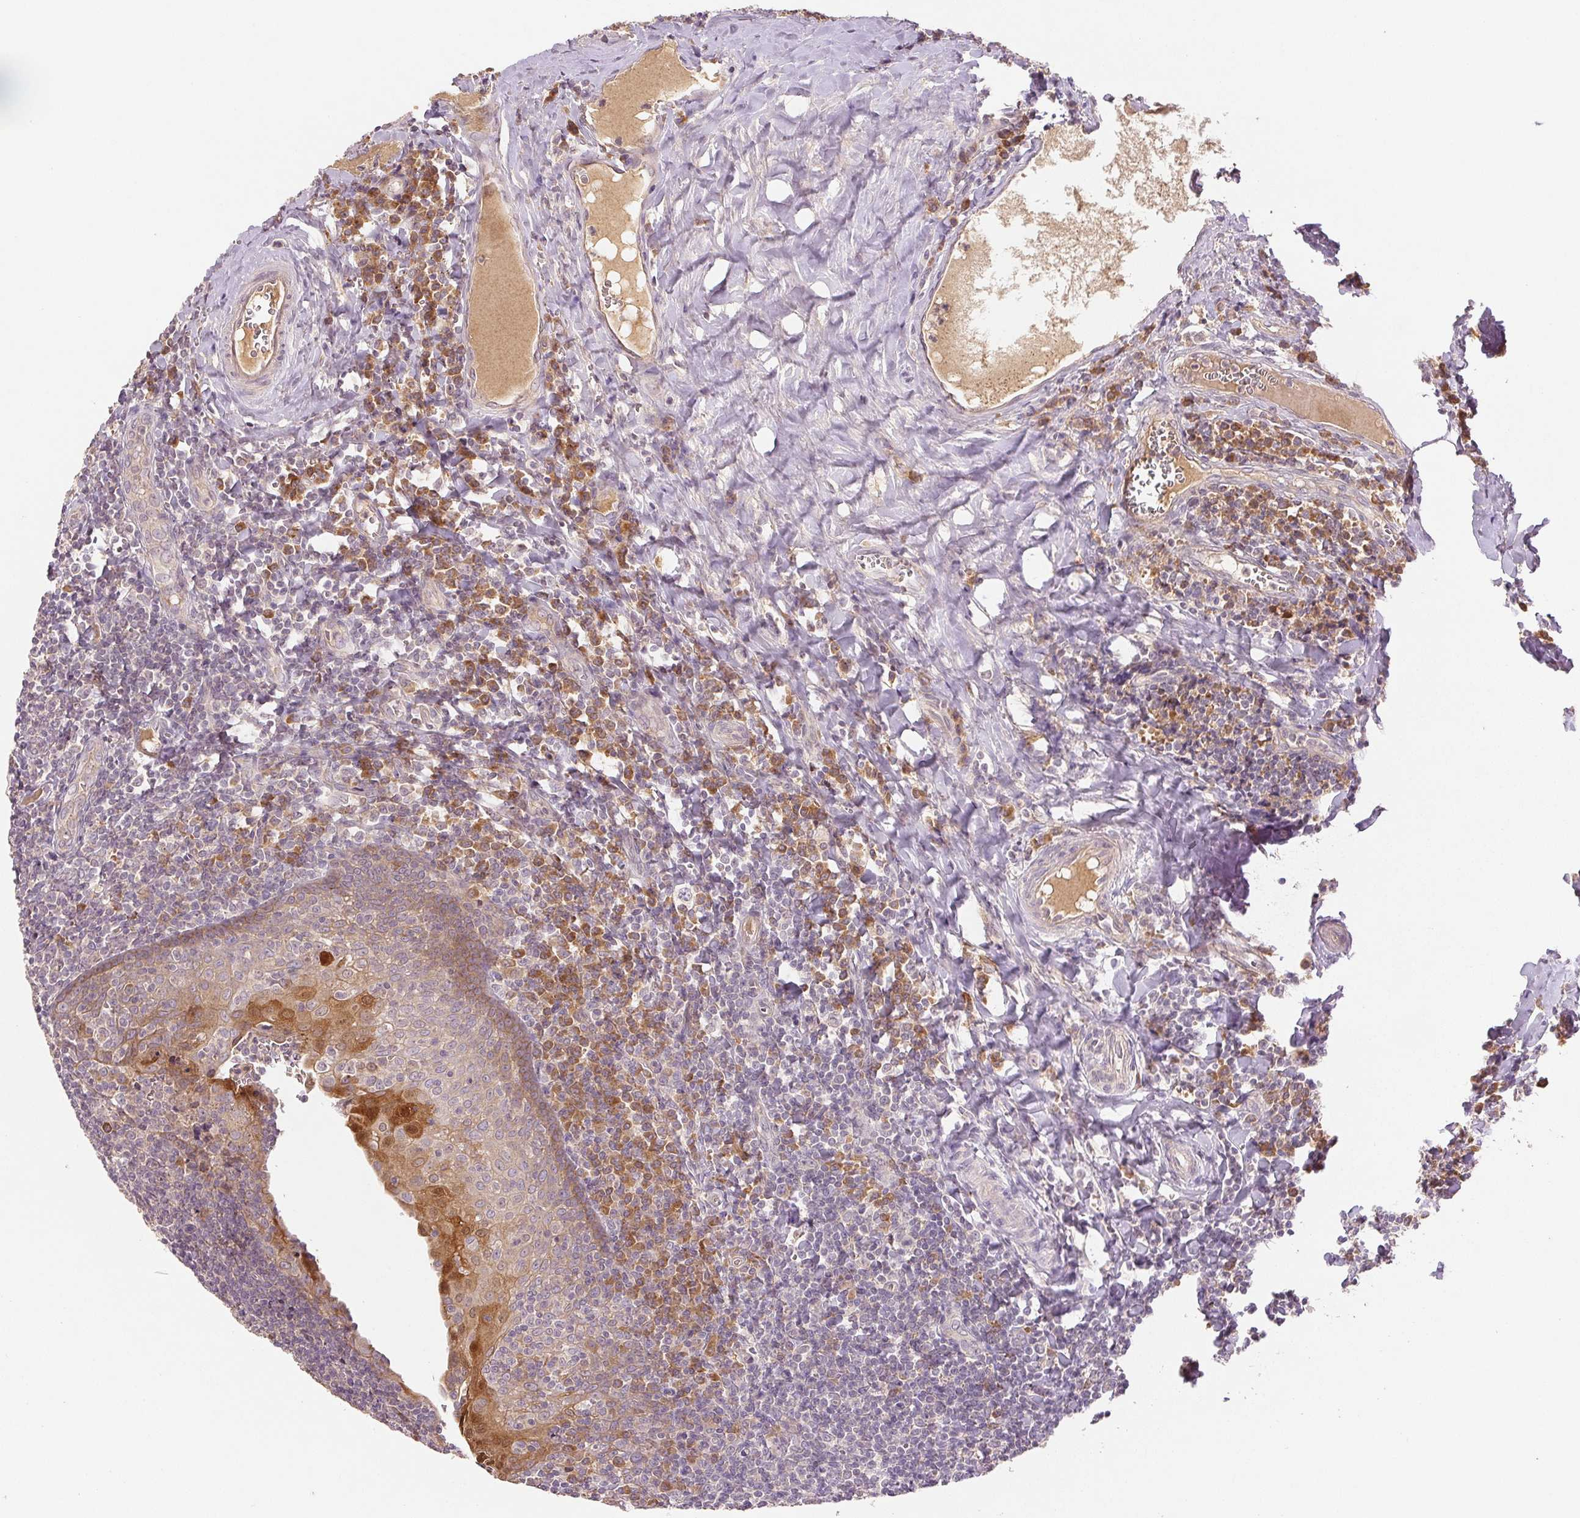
{"staining": {"intensity": "moderate", "quantity": "<25%", "location": "cytoplasmic/membranous"}, "tissue": "tonsil", "cell_type": "Germinal center cells", "image_type": "normal", "snomed": [{"axis": "morphology", "description": "Normal tissue, NOS"}, {"axis": "morphology", "description": "Inflammation, NOS"}, {"axis": "topography", "description": "Tonsil"}], "caption": "Brown immunohistochemical staining in unremarkable tonsil reveals moderate cytoplasmic/membranous expression in about <25% of germinal center cells.", "gene": "YIF1B", "patient": {"sex": "female", "age": 31}}